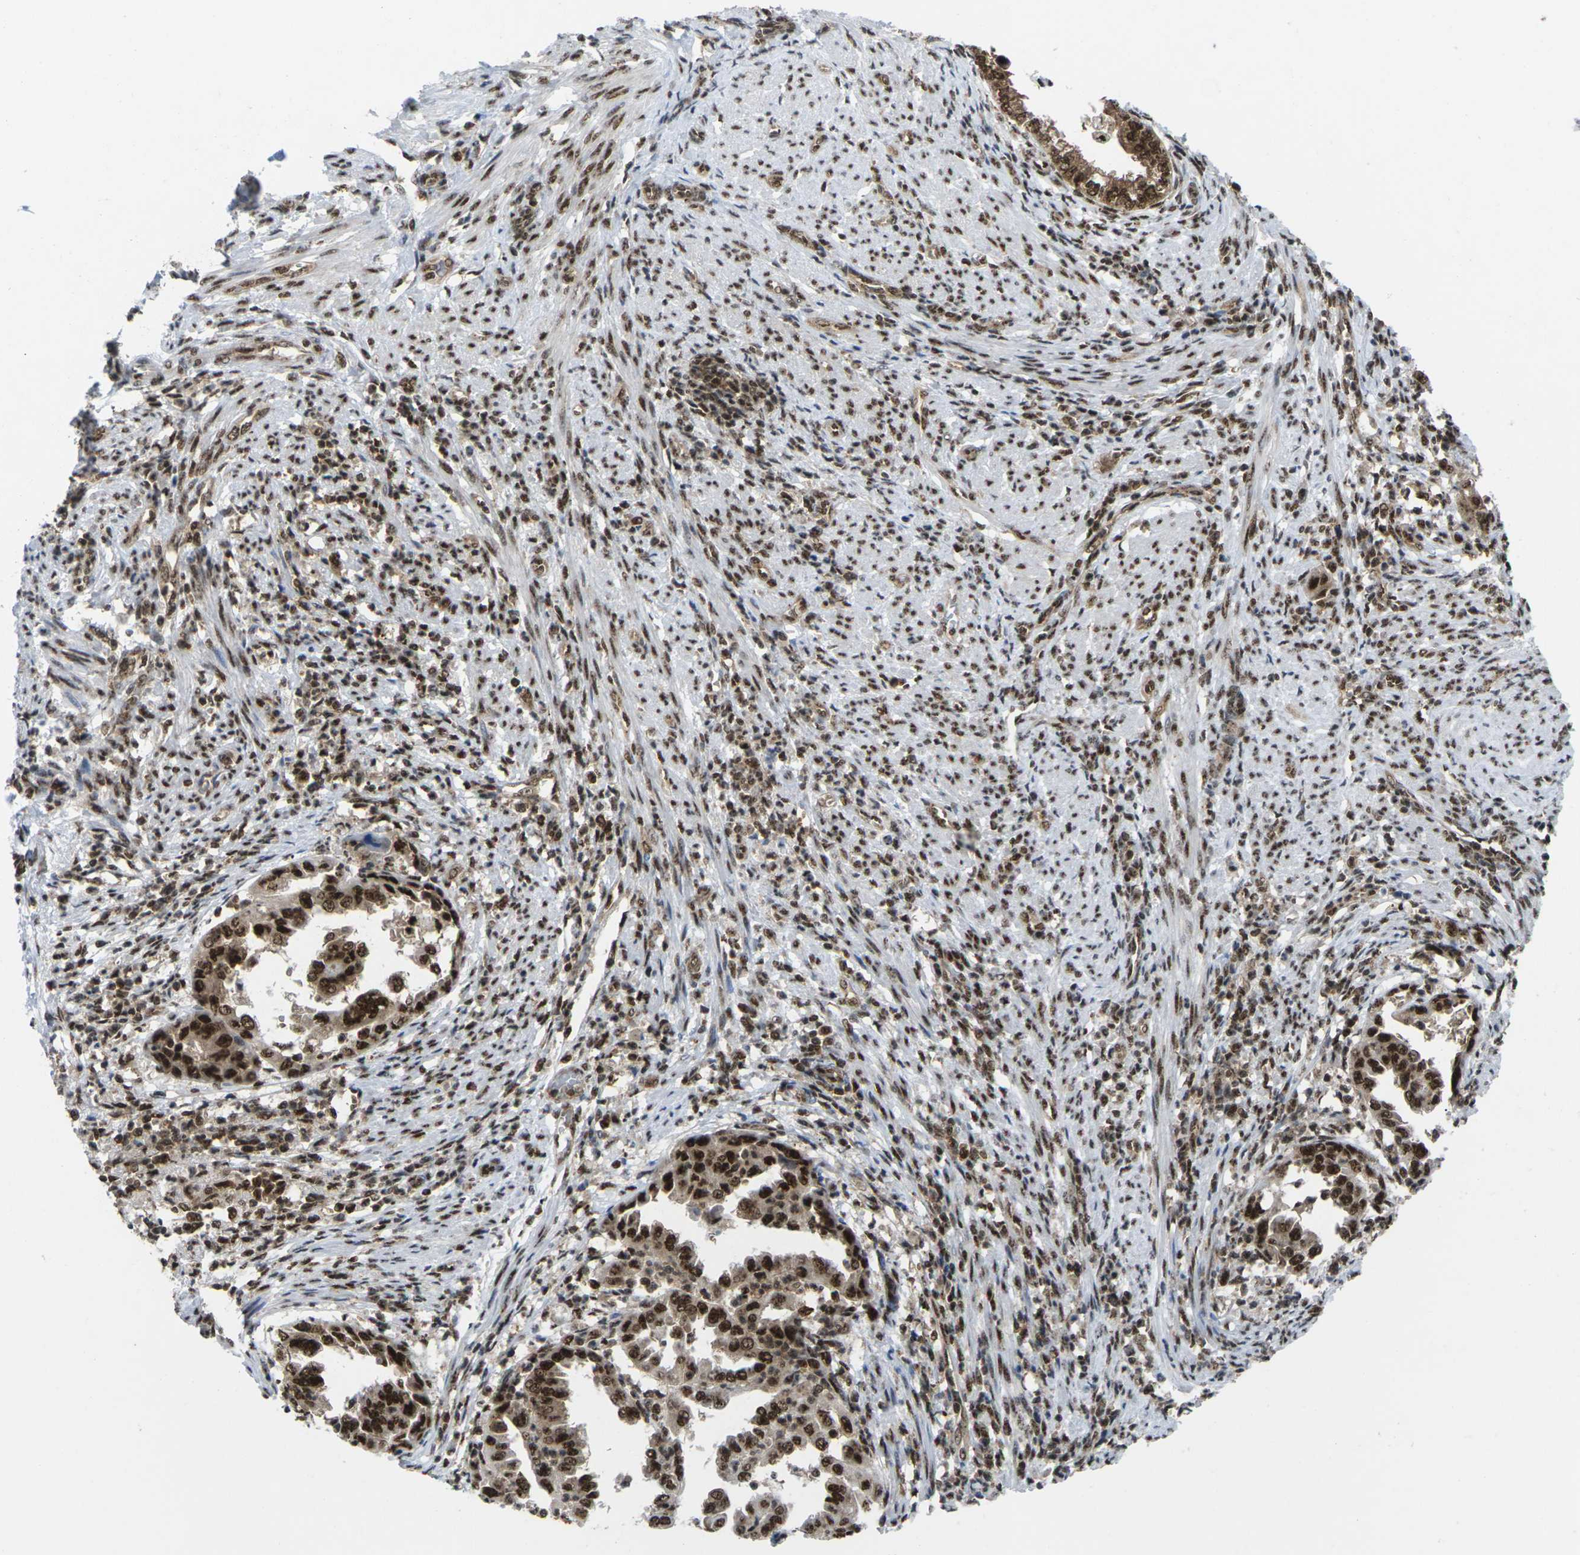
{"staining": {"intensity": "strong", "quantity": ">75%", "location": "cytoplasmic/membranous,nuclear"}, "tissue": "endometrial cancer", "cell_type": "Tumor cells", "image_type": "cancer", "snomed": [{"axis": "morphology", "description": "Adenocarcinoma, NOS"}, {"axis": "topography", "description": "Endometrium"}], "caption": "This is a photomicrograph of IHC staining of endometrial cancer, which shows strong positivity in the cytoplasmic/membranous and nuclear of tumor cells.", "gene": "MAGOH", "patient": {"sex": "female", "age": 85}}